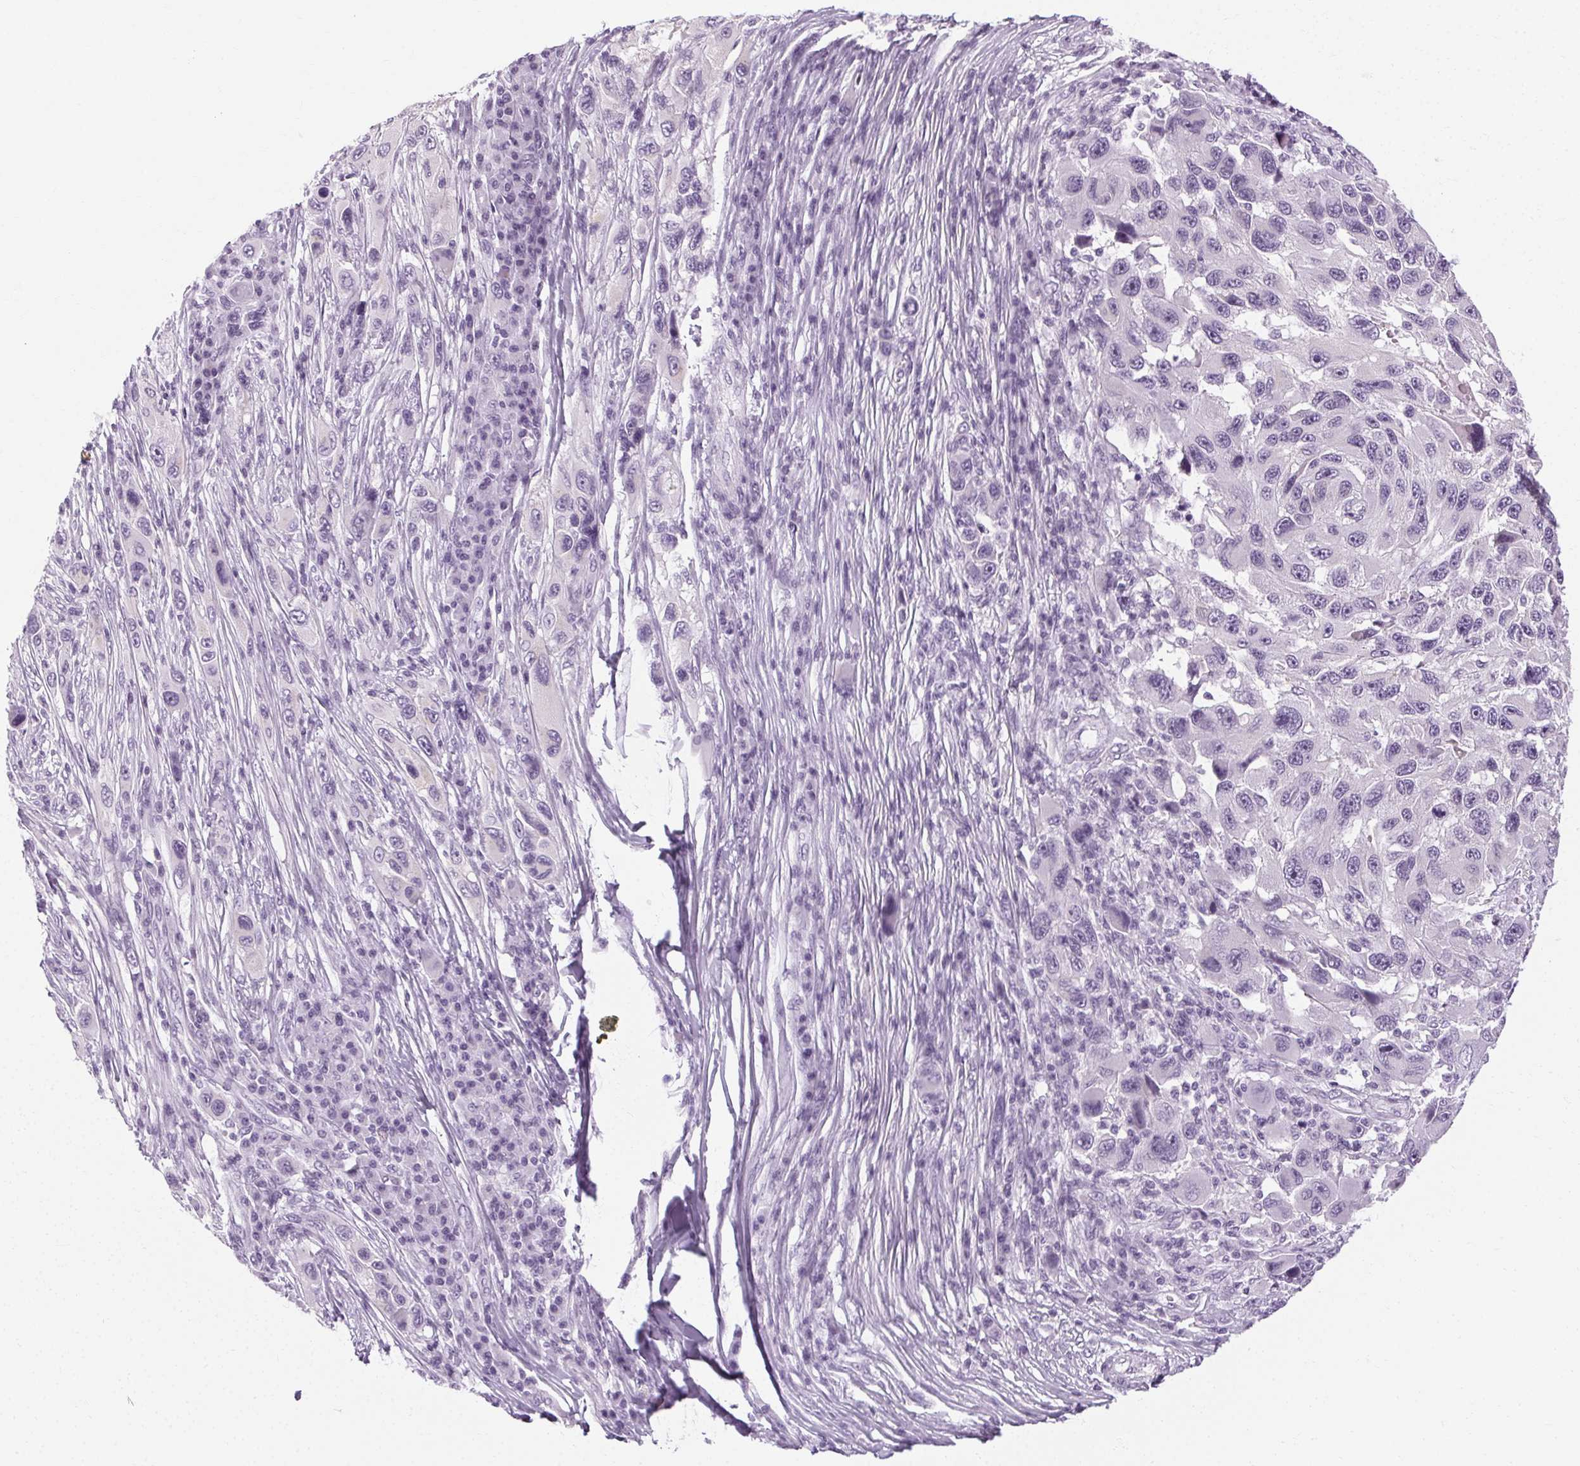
{"staining": {"intensity": "negative", "quantity": "none", "location": "none"}, "tissue": "melanoma", "cell_type": "Tumor cells", "image_type": "cancer", "snomed": [{"axis": "morphology", "description": "Malignant melanoma, NOS"}, {"axis": "topography", "description": "Skin"}], "caption": "Immunohistochemistry (IHC) photomicrograph of human melanoma stained for a protein (brown), which displays no expression in tumor cells.", "gene": "POMC", "patient": {"sex": "male", "age": 53}}